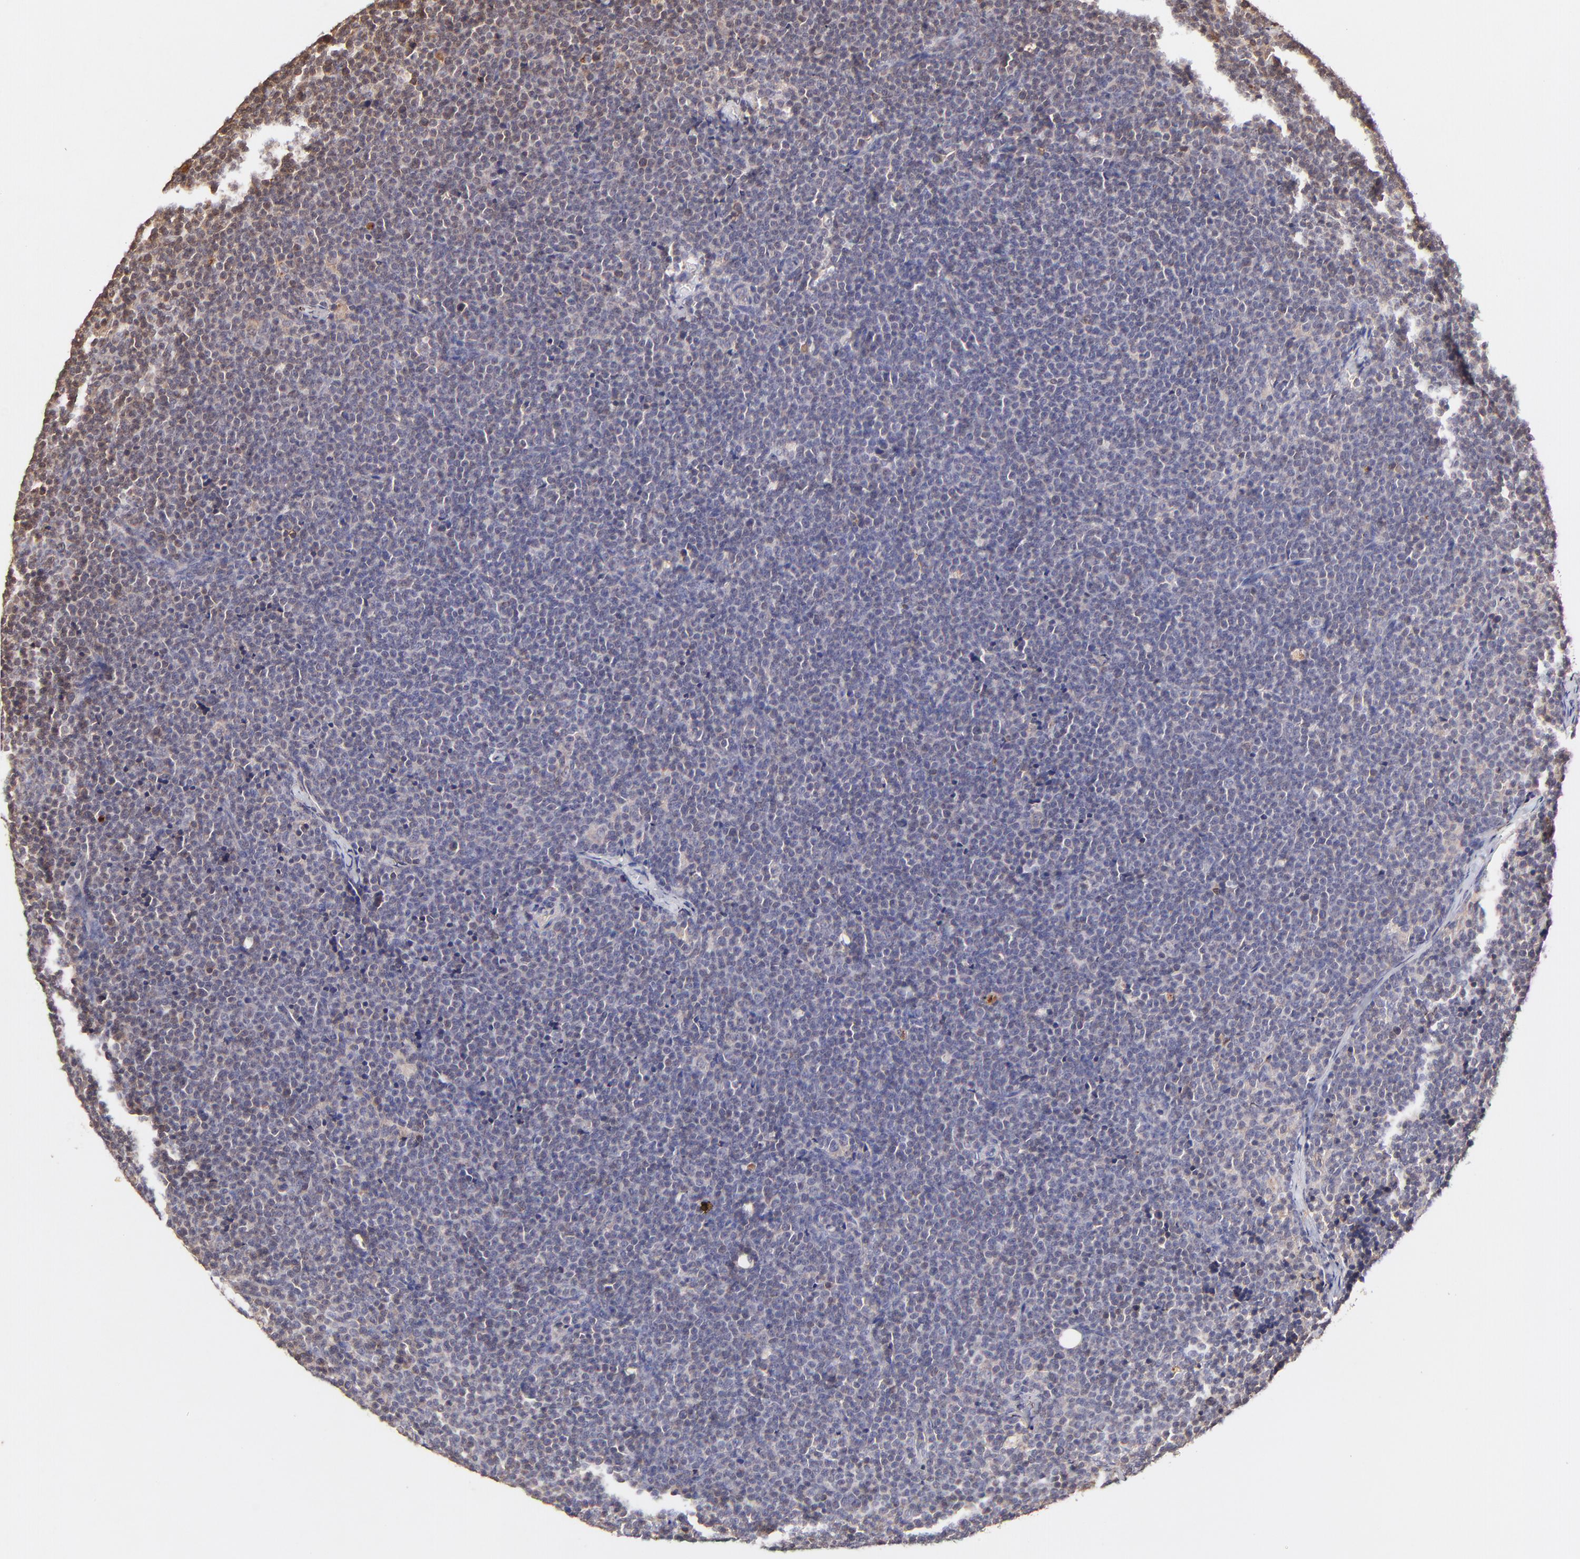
{"staining": {"intensity": "negative", "quantity": "none", "location": "none"}, "tissue": "lymphoma", "cell_type": "Tumor cells", "image_type": "cancer", "snomed": [{"axis": "morphology", "description": "Malignant lymphoma, non-Hodgkin's type, High grade"}, {"axis": "topography", "description": "Lymph node"}], "caption": "This is an immunohistochemistry (IHC) image of high-grade malignant lymphoma, non-Hodgkin's type. There is no positivity in tumor cells.", "gene": "ITGB1", "patient": {"sex": "female", "age": 58}}